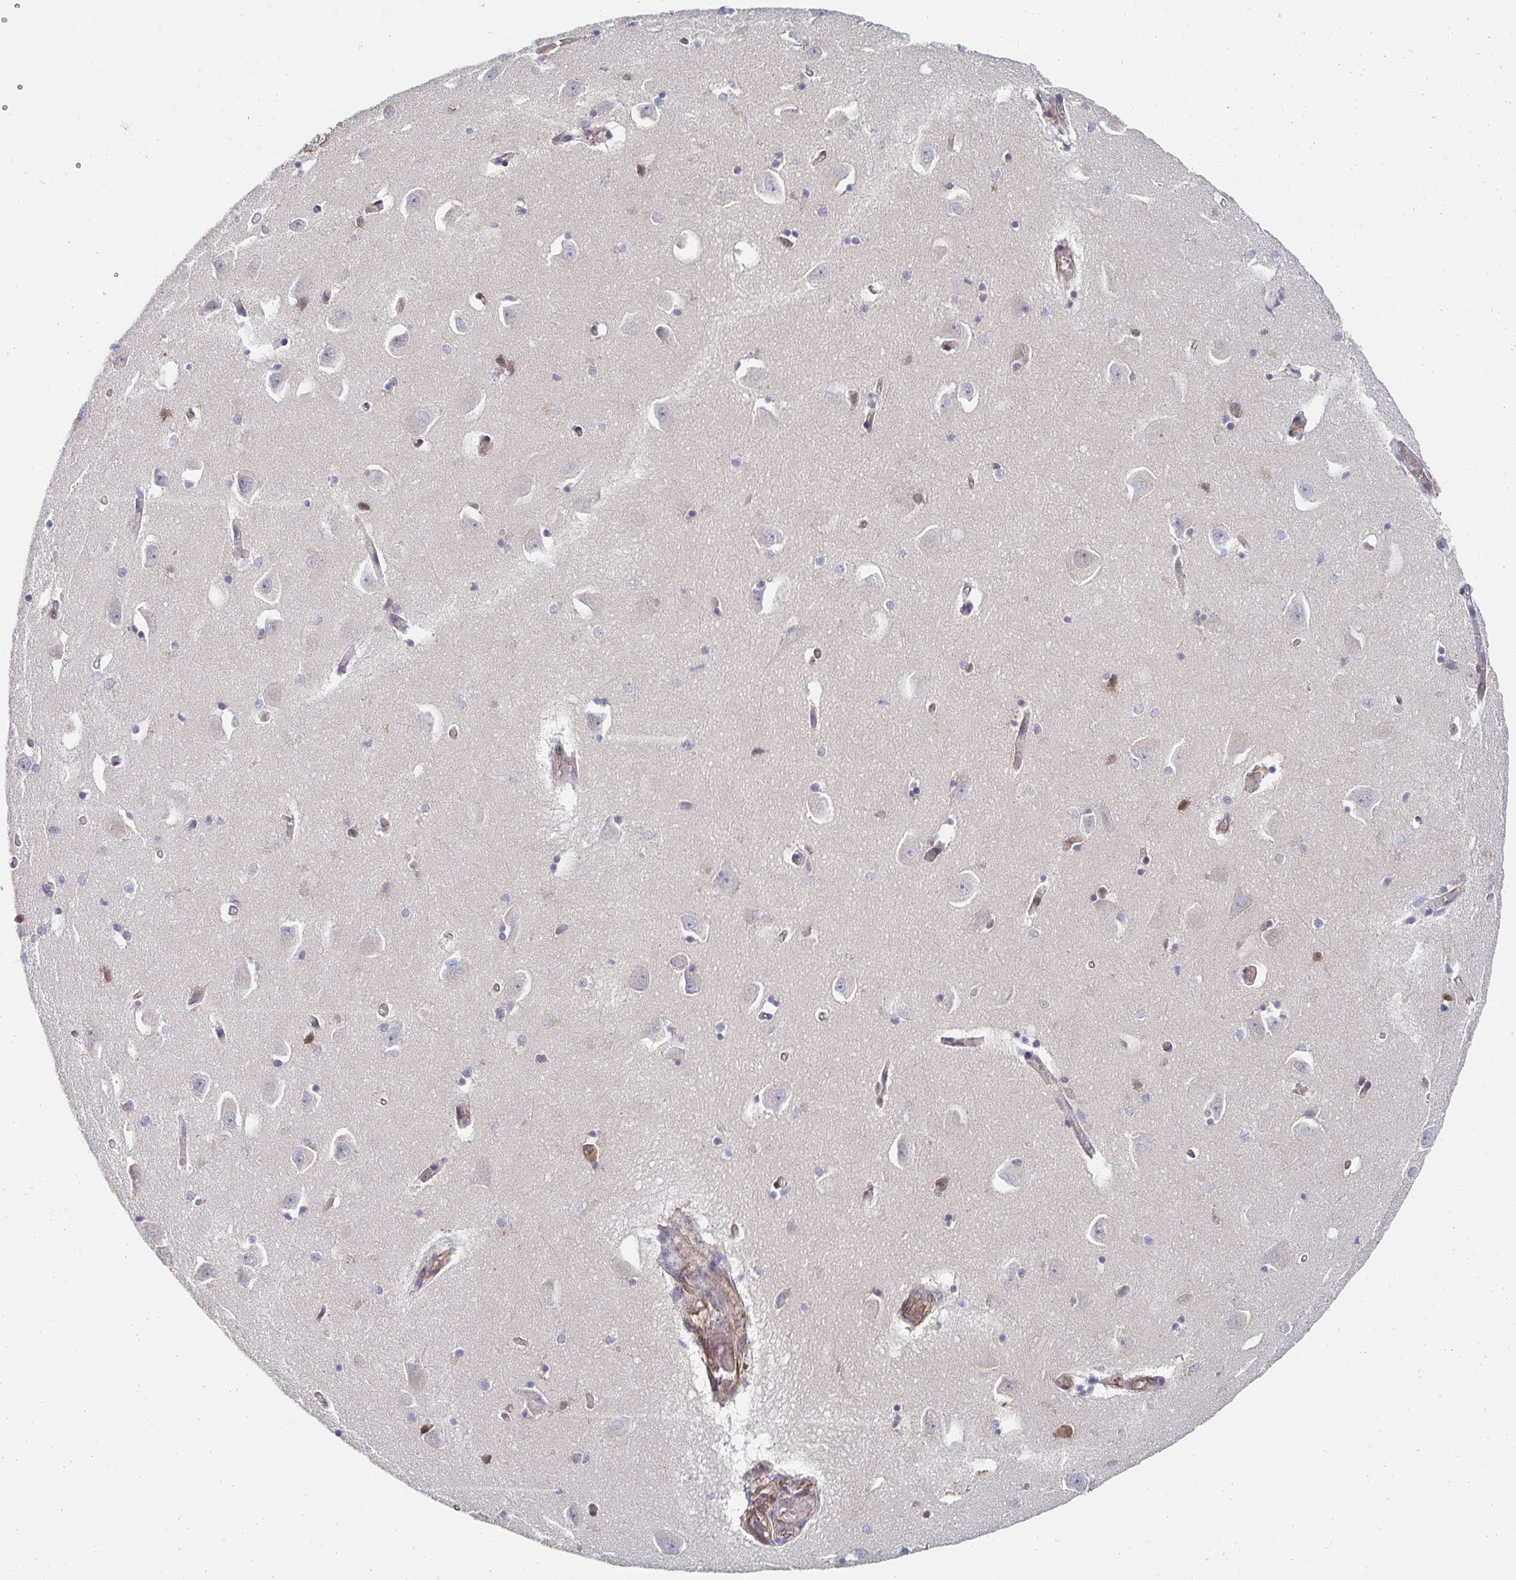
{"staining": {"intensity": "negative", "quantity": "none", "location": "none"}, "tissue": "caudate", "cell_type": "Glial cells", "image_type": "normal", "snomed": [{"axis": "morphology", "description": "Normal tissue, NOS"}, {"axis": "topography", "description": "Lateral ventricle wall"}, {"axis": "topography", "description": "Hippocampus"}], "caption": "Immunohistochemical staining of normal human caudate displays no significant staining in glial cells.", "gene": "CTTN", "patient": {"sex": "female", "age": 63}}